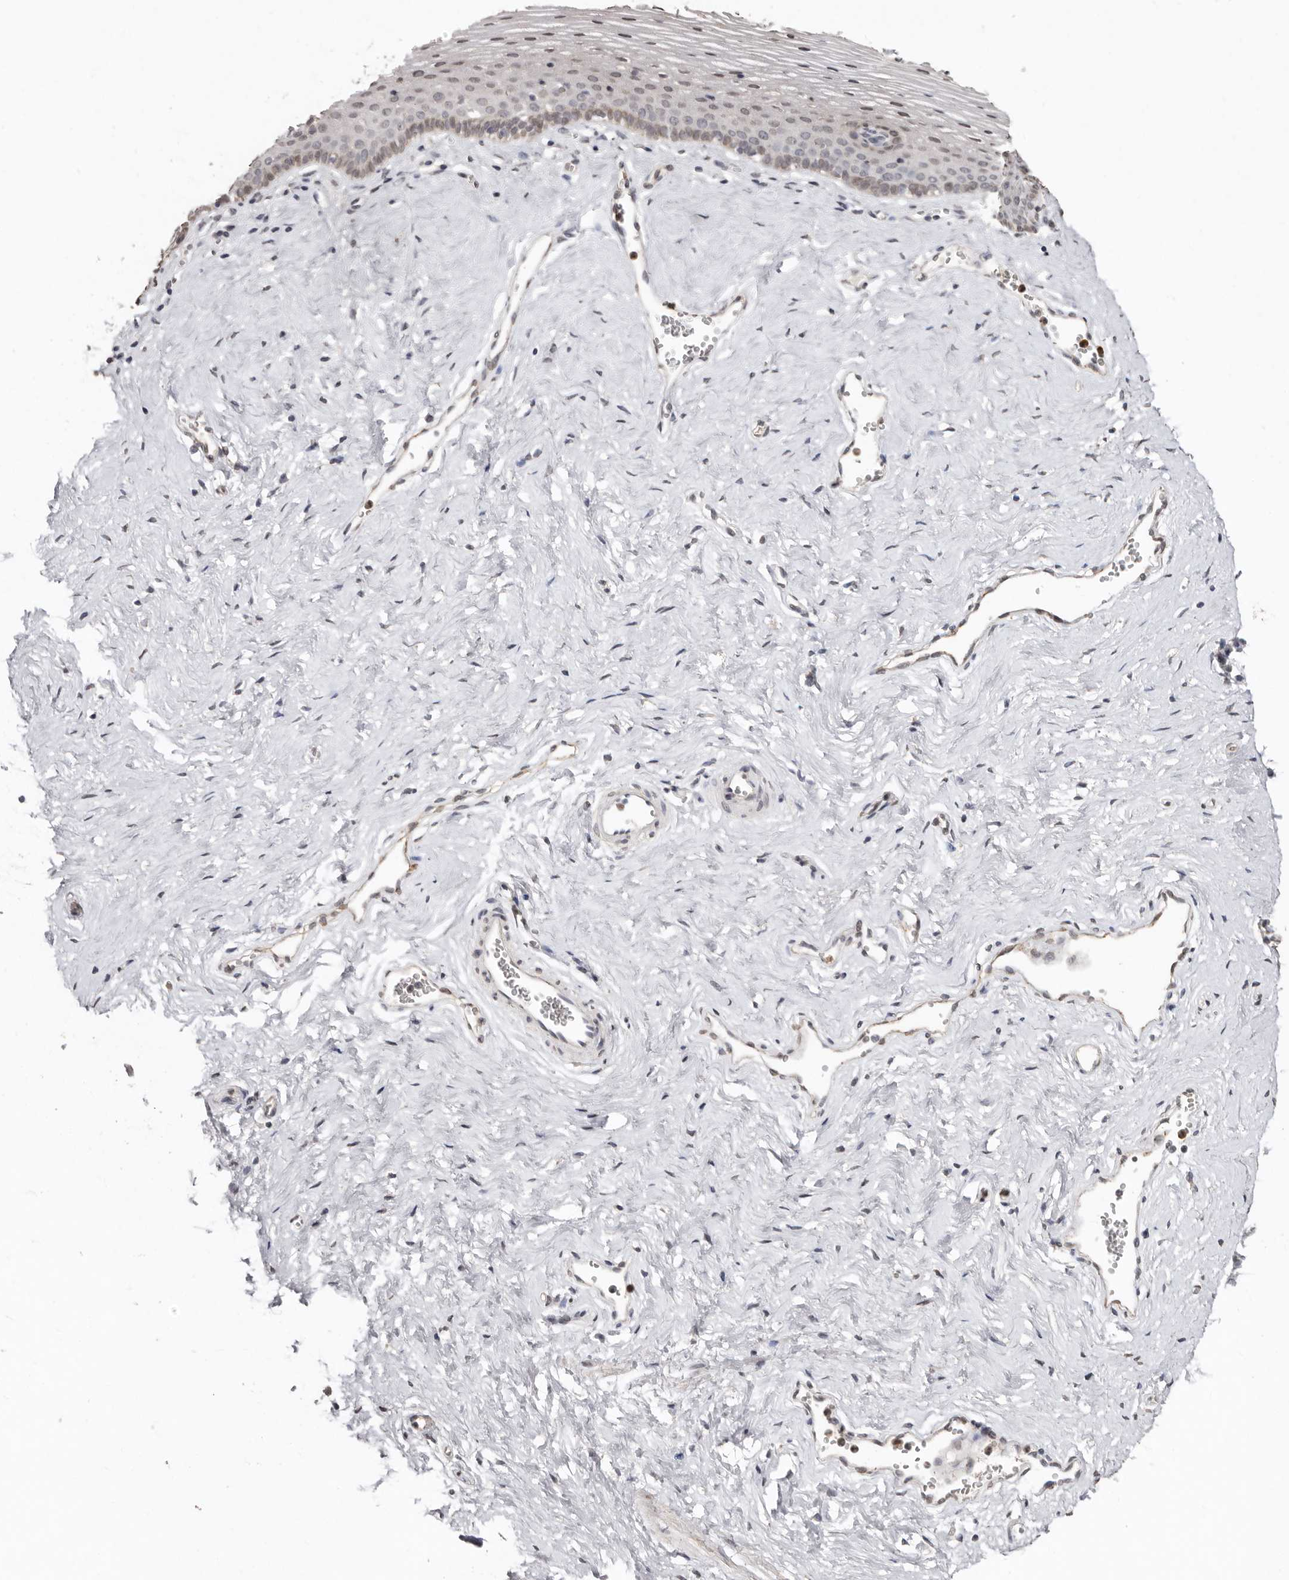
{"staining": {"intensity": "negative", "quantity": "none", "location": "none"}, "tissue": "vagina", "cell_type": "Squamous epithelial cells", "image_type": "normal", "snomed": [{"axis": "morphology", "description": "Normal tissue, NOS"}, {"axis": "topography", "description": "Vagina"}], "caption": "Immunohistochemistry (IHC) image of unremarkable vagina stained for a protein (brown), which reveals no staining in squamous epithelial cells. (DAB (3,3'-diaminobenzidine) immunohistochemistry (IHC), high magnification).", "gene": "SULT1E1", "patient": {"sex": "female", "age": 32}}